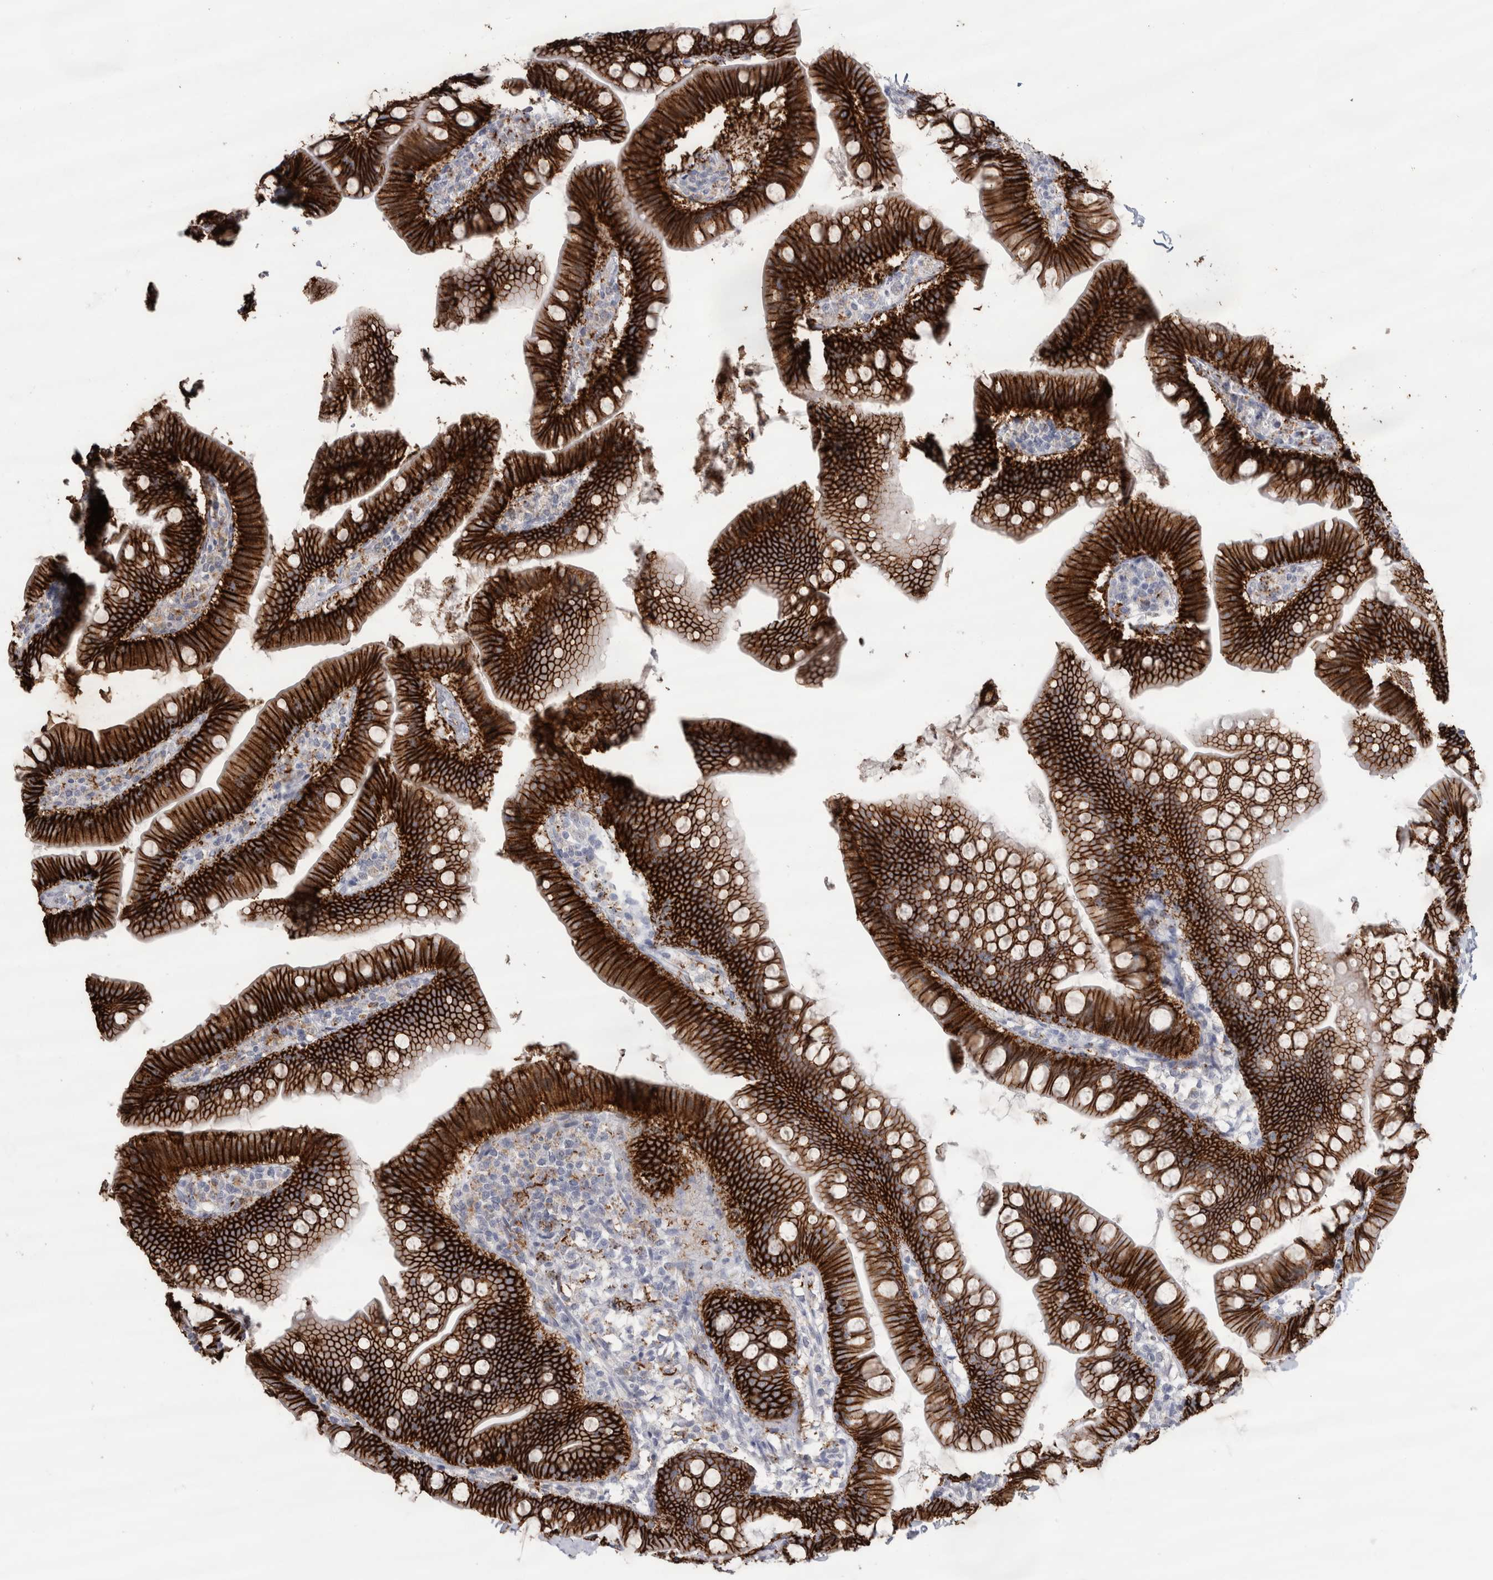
{"staining": {"intensity": "strong", "quantity": ">75%", "location": "cytoplasmic/membranous"}, "tissue": "small intestine", "cell_type": "Glandular cells", "image_type": "normal", "snomed": [{"axis": "morphology", "description": "Normal tissue, NOS"}, {"axis": "topography", "description": "Small intestine"}], "caption": "This photomicrograph demonstrates immunohistochemistry staining of unremarkable small intestine, with high strong cytoplasmic/membranous positivity in about >75% of glandular cells.", "gene": "CDH17", "patient": {"sex": "male", "age": 7}}